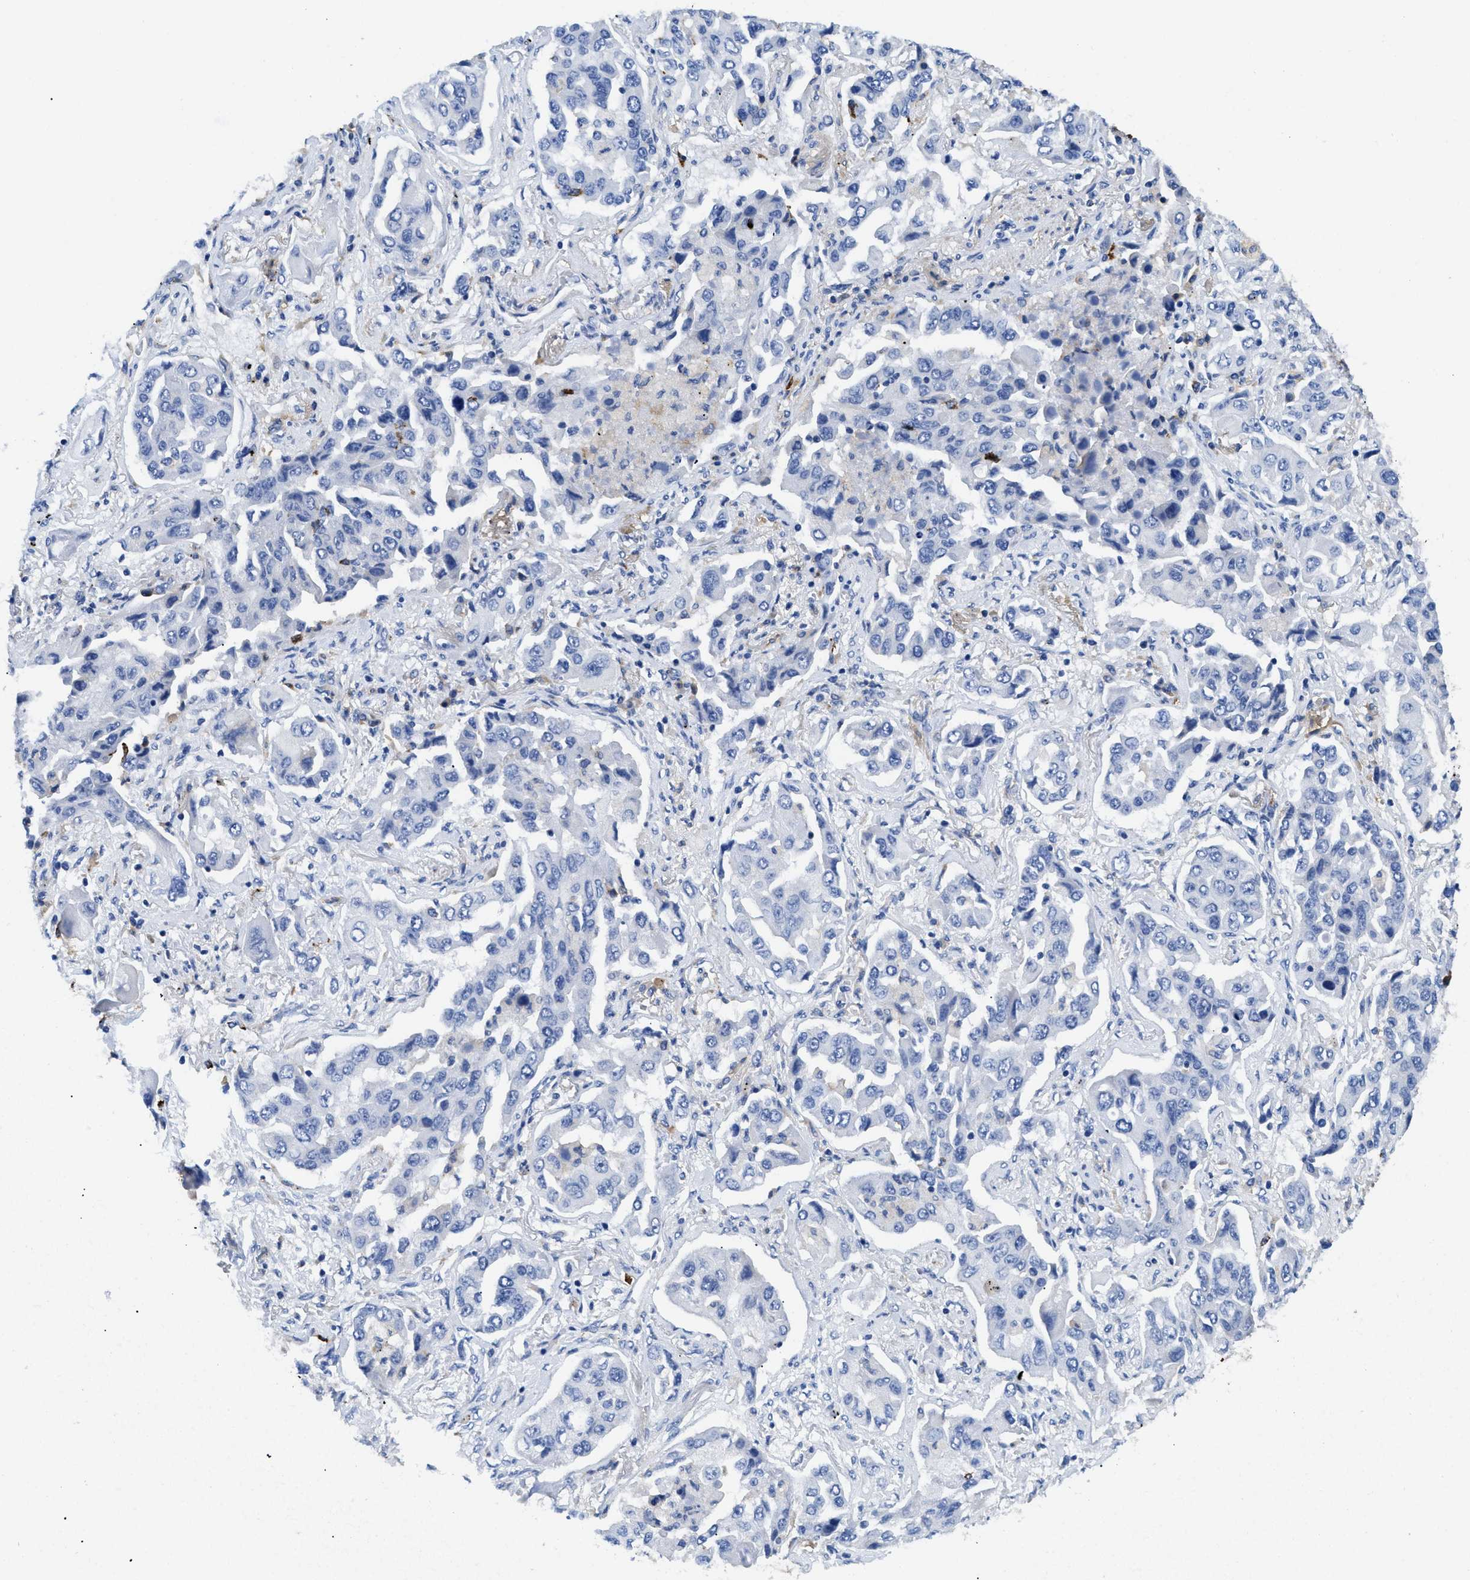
{"staining": {"intensity": "negative", "quantity": "none", "location": "none"}, "tissue": "lung cancer", "cell_type": "Tumor cells", "image_type": "cancer", "snomed": [{"axis": "morphology", "description": "Adenocarcinoma, NOS"}, {"axis": "topography", "description": "Lung"}], "caption": "Immunohistochemistry image of lung cancer stained for a protein (brown), which demonstrates no expression in tumor cells.", "gene": "HLA-DPA1", "patient": {"sex": "female", "age": 65}}